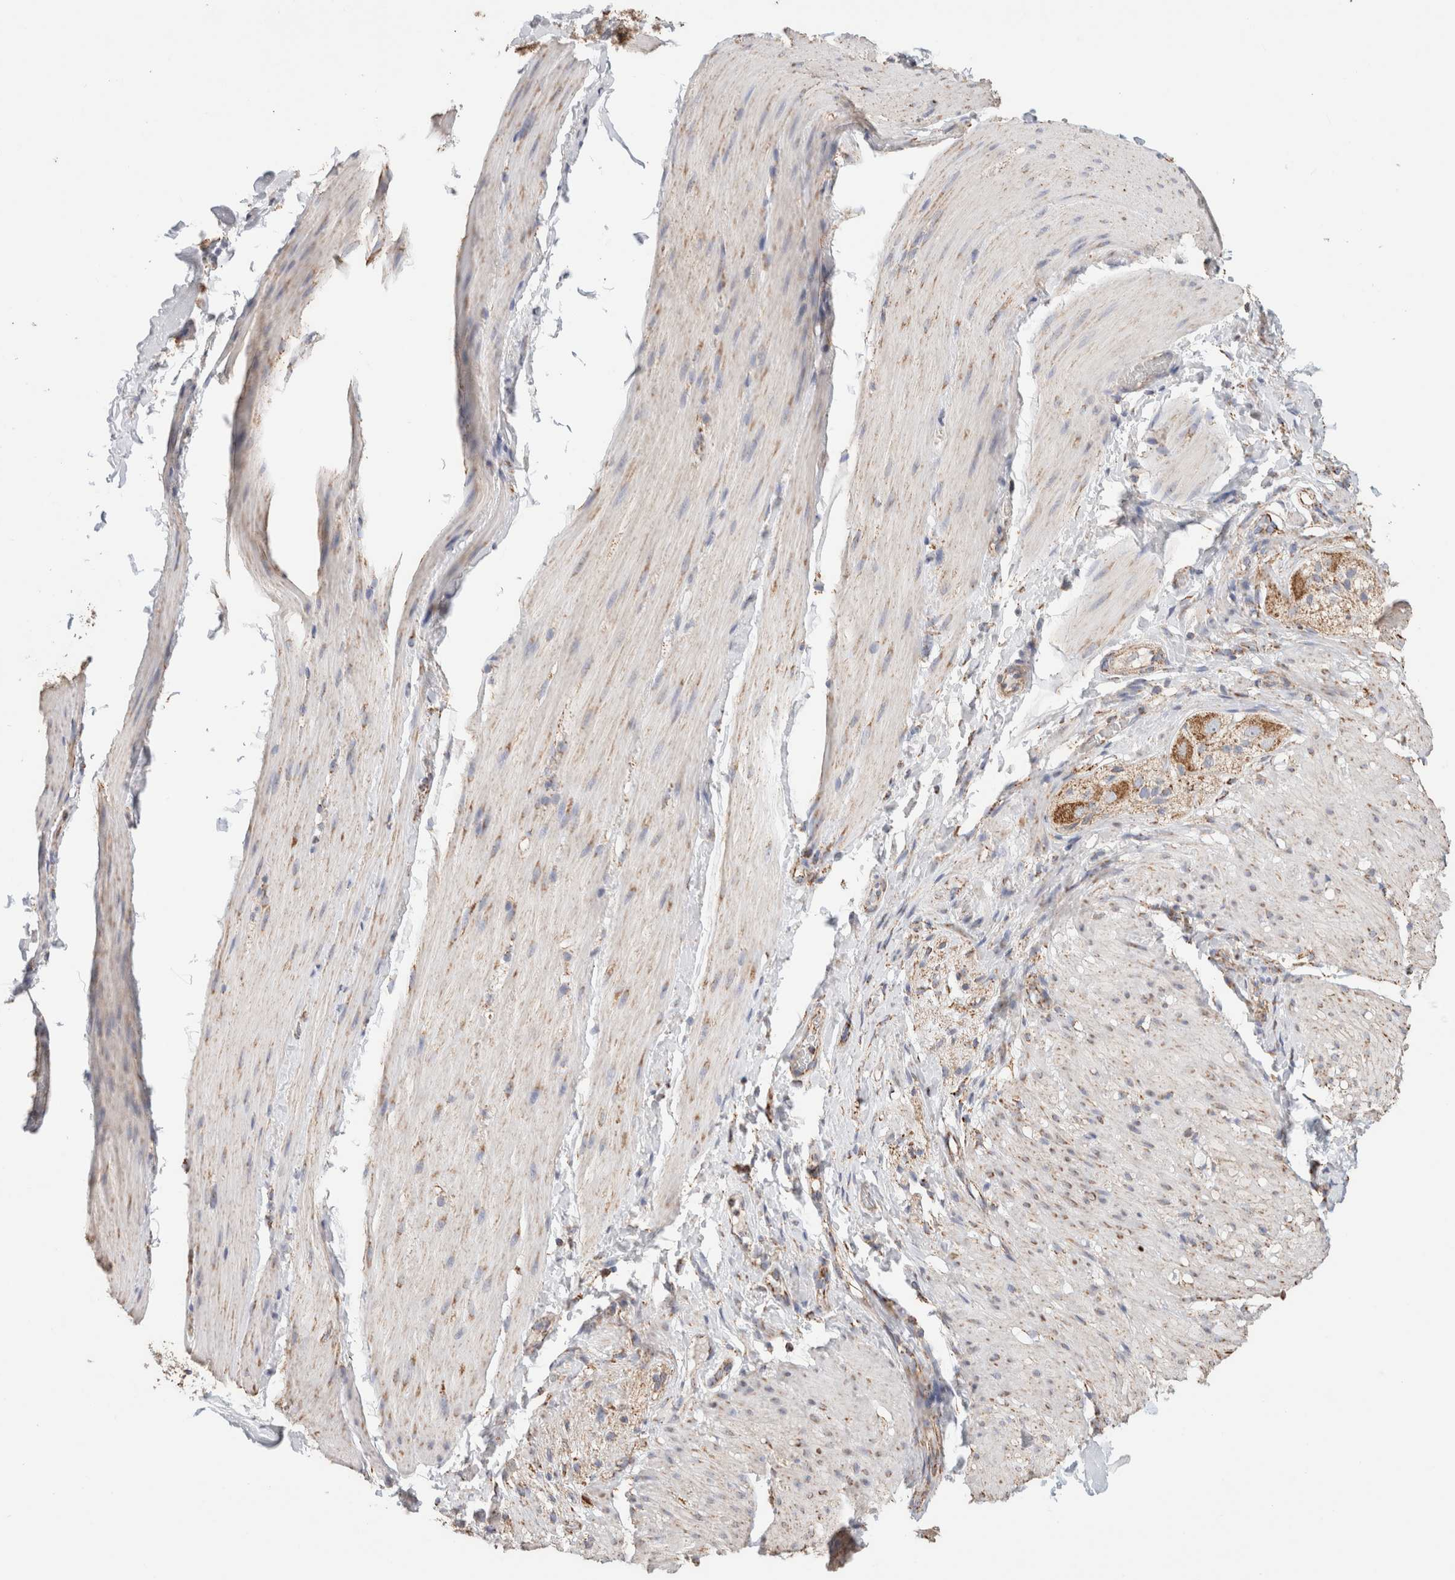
{"staining": {"intensity": "weak", "quantity": "25%-75%", "location": "cytoplasmic/membranous"}, "tissue": "smooth muscle", "cell_type": "Smooth muscle cells", "image_type": "normal", "snomed": [{"axis": "morphology", "description": "Normal tissue, NOS"}, {"axis": "topography", "description": "Smooth muscle"}, {"axis": "topography", "description": "Small intestine"}], "caption": "There is low levels of weak cytoplasmic/membranous staining in smooth muscle cells of benign smooth muscle, as demonstrated by immunohistochemical staining (brown color).", "gene": "C1QBP", "patient": {"sex": "female", "age": 84}}